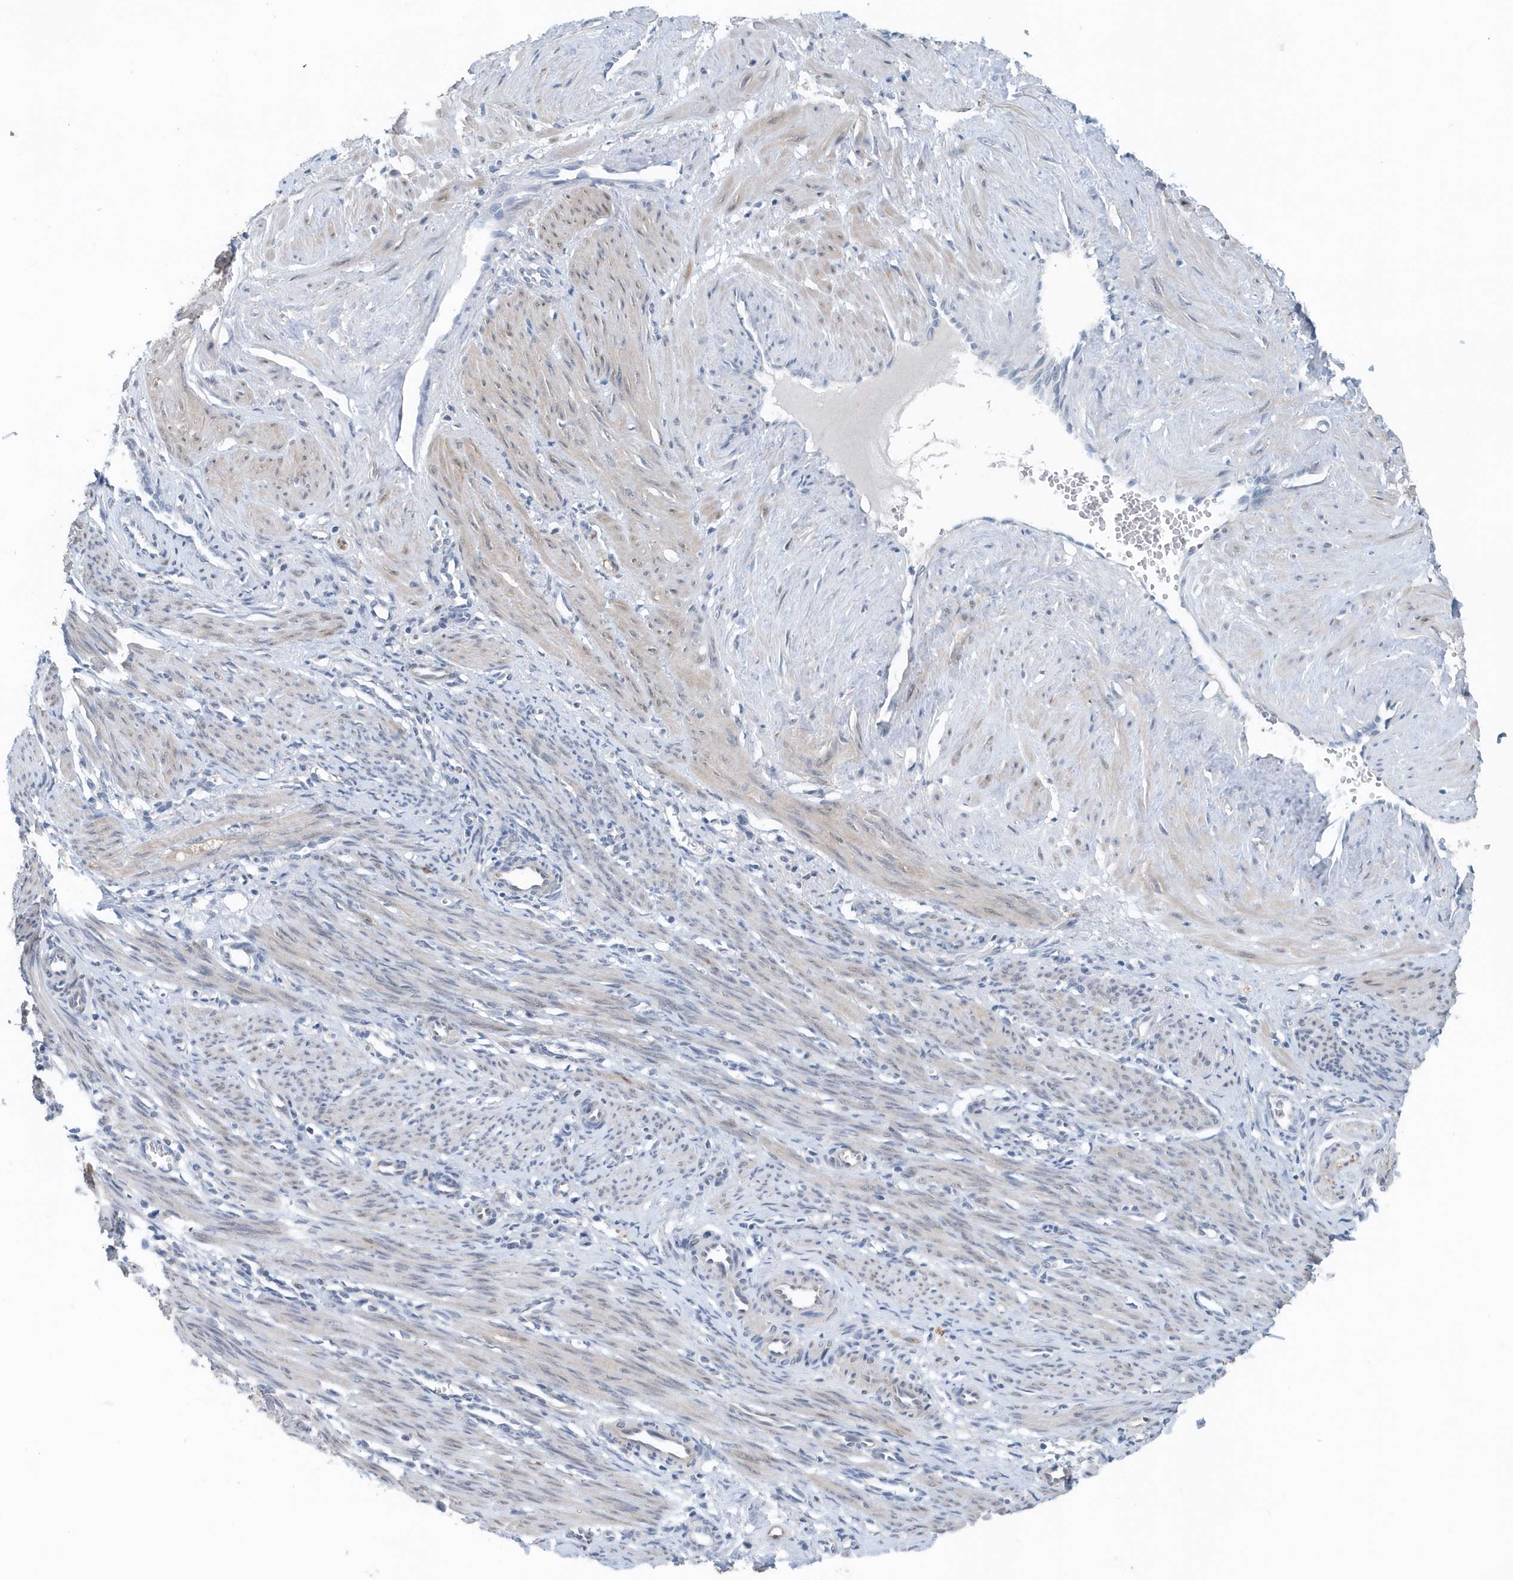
{"staining": {"intensity": "weak", "quantity": "25%-75%", "location": "cytoplasmic/membranous"}, "tissue": "smooth muscle", "cell_type": "Smooth muscle cells", "image_type": "normal", "snomed": [{"axis": "morphology", "description": "Normal tissue, NOS"}, {"axis": "topography", "description": "Endometrium"}], "caption": "Smooth muscle cells show weak cytoplasmic/membranous staining in approximately 25%-75% of cells in benign smooth muscle.", "gene": "PFN2", "patient": {"sex": "female", "age": 33}}